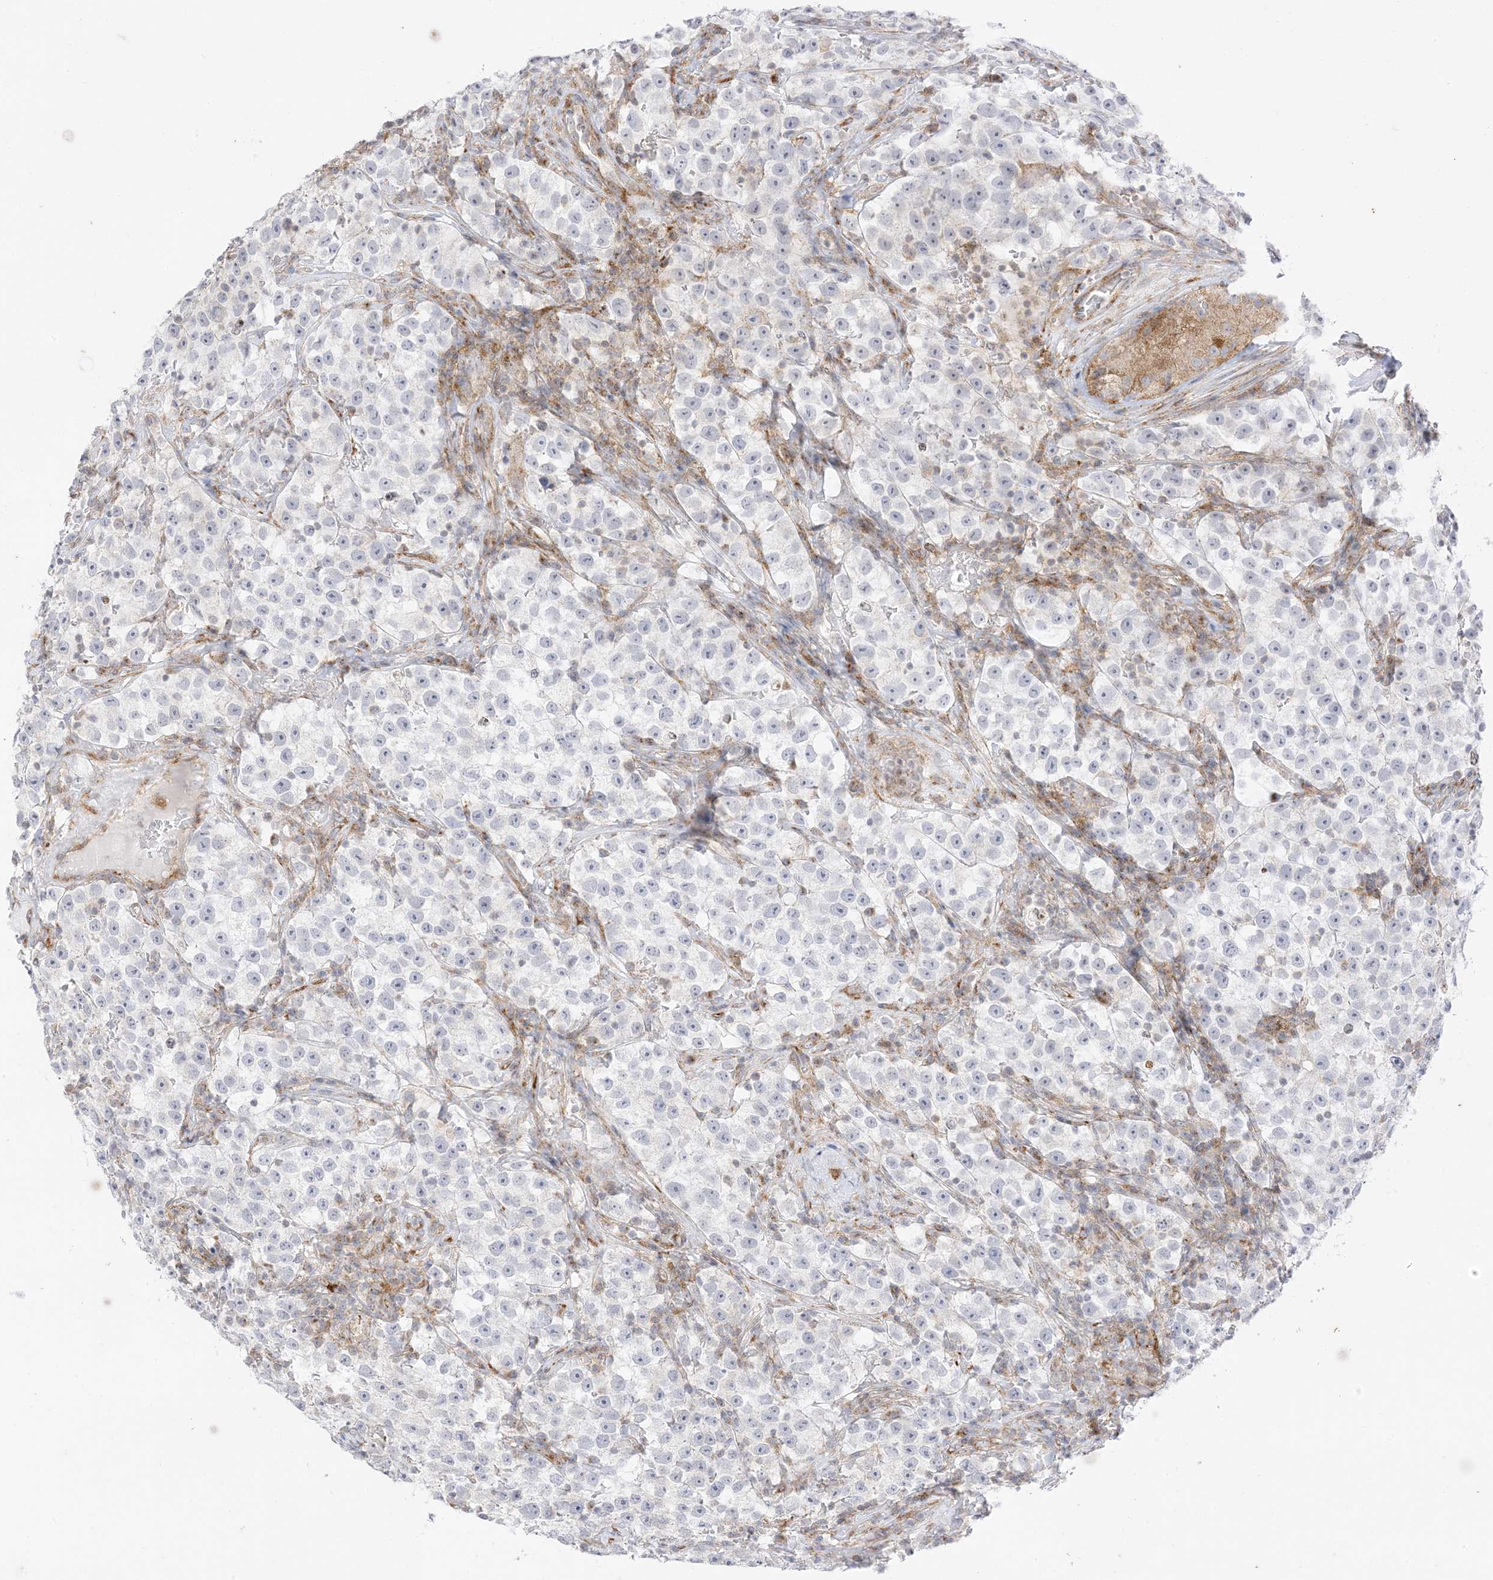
{"staining": {"intensity": "negative", "quantity": "none", "location": "none"}, "tissue": "testis cancer", "cell_type": "Tumor cells", "image_type": "cancer", "snomed": [{"axis": "morphology", "description": "Seminoma, NOS"}, {"axis": "topography", "description": "Testis"}], "caption": "Photomicrograph shows no significant protein expression in tumor cells of testis cancer. (DAB (3,3'-diaminobenzidine) IHC visualized using brightfield microscopy, high magnification).", "gene": "RAC1", "patient": {"sex": "male", "age": 22}}